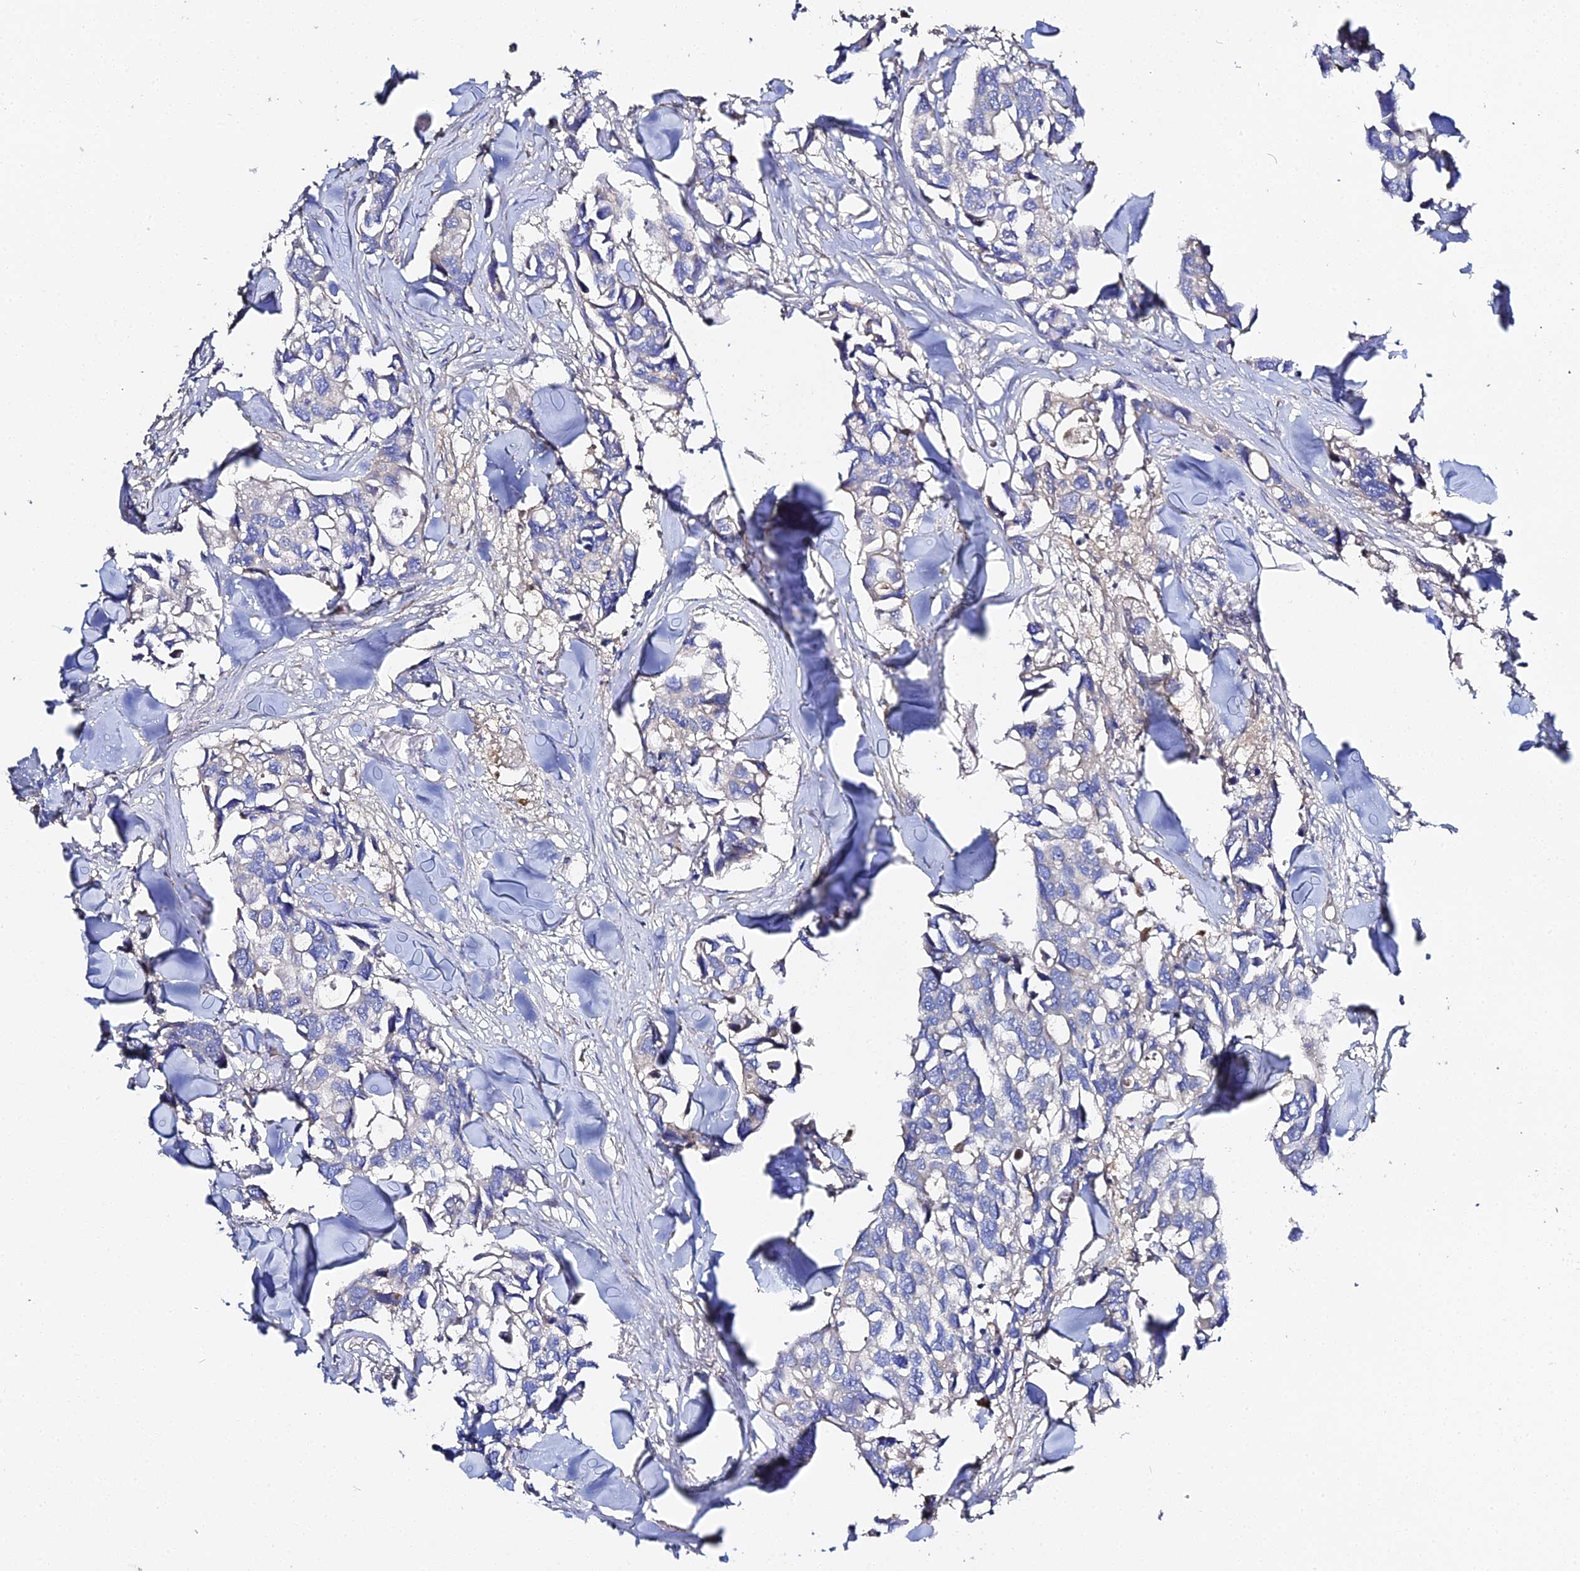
{"staining": {"intensity": "negative", "quantity": "none", "location": "none"}, "tissue": "breast cancer", "cell_type": "Tumor cells", "image_type": "cancer", "snomed": [{"axis": "morphology", "description": "Duct carcinoma"}, {"axis": "topography", "description": "Breast"}], "caption": "Immunohistochemistry (IHC) photomicrograph of infiltrating ductal carcinoma (breast) stained for a protein (brown), which demonstrates no expression in tumor cells.", "gene": "SCX", "patient": {"sex": "female", "age": 83}}